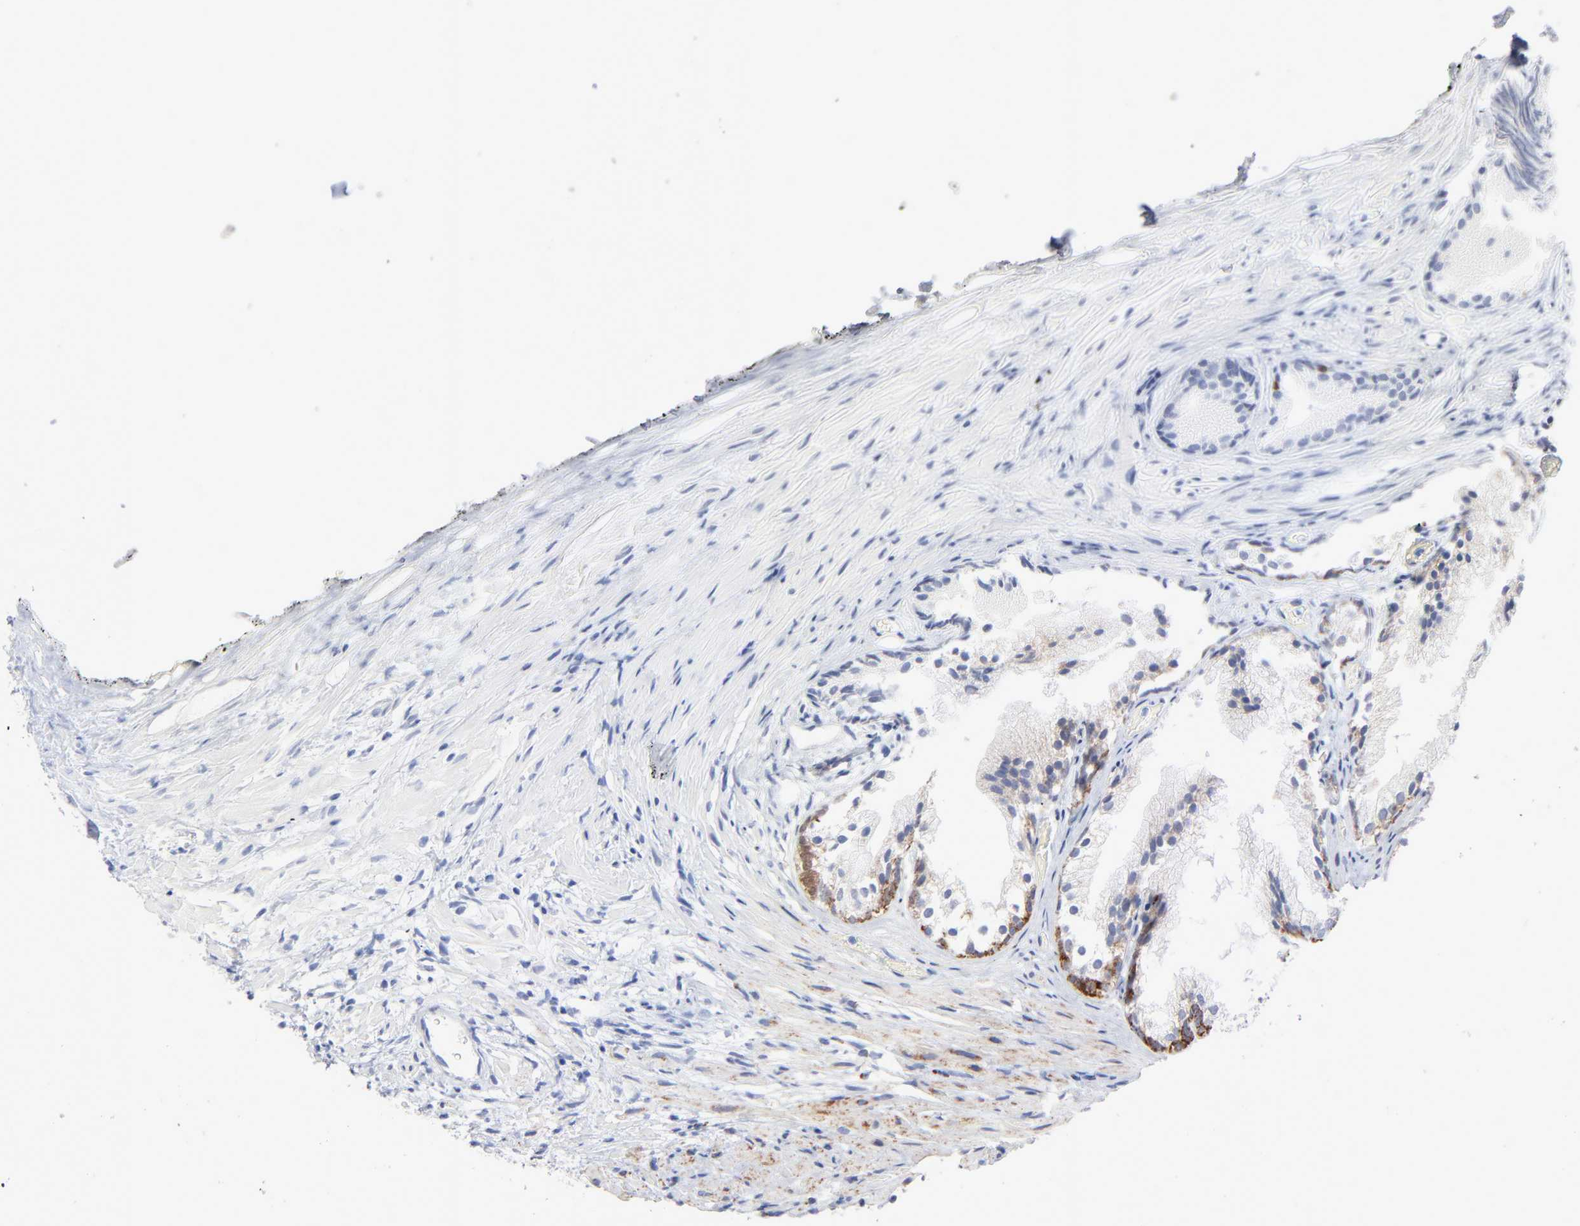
{"staining": {"intensity": "moderate", "quantity": "<25%", "location": "cytoplasmic/membranous"}, "tissue": "prostate", "cell_type": "Glandular cells", "image_type": "normal", "snomed": [{"axis": "morphology", "description": "Normal tissue, NOS"}, {"axis": "topography", "description": "Prostate"}], "caption": "The image shows a brown stain indicating the presence of a protein in the cytoplasmic/membranous of glandular cells in prostate.", "gene": "CHCHD10", "patient": {"sex": "male", "age": 76}}